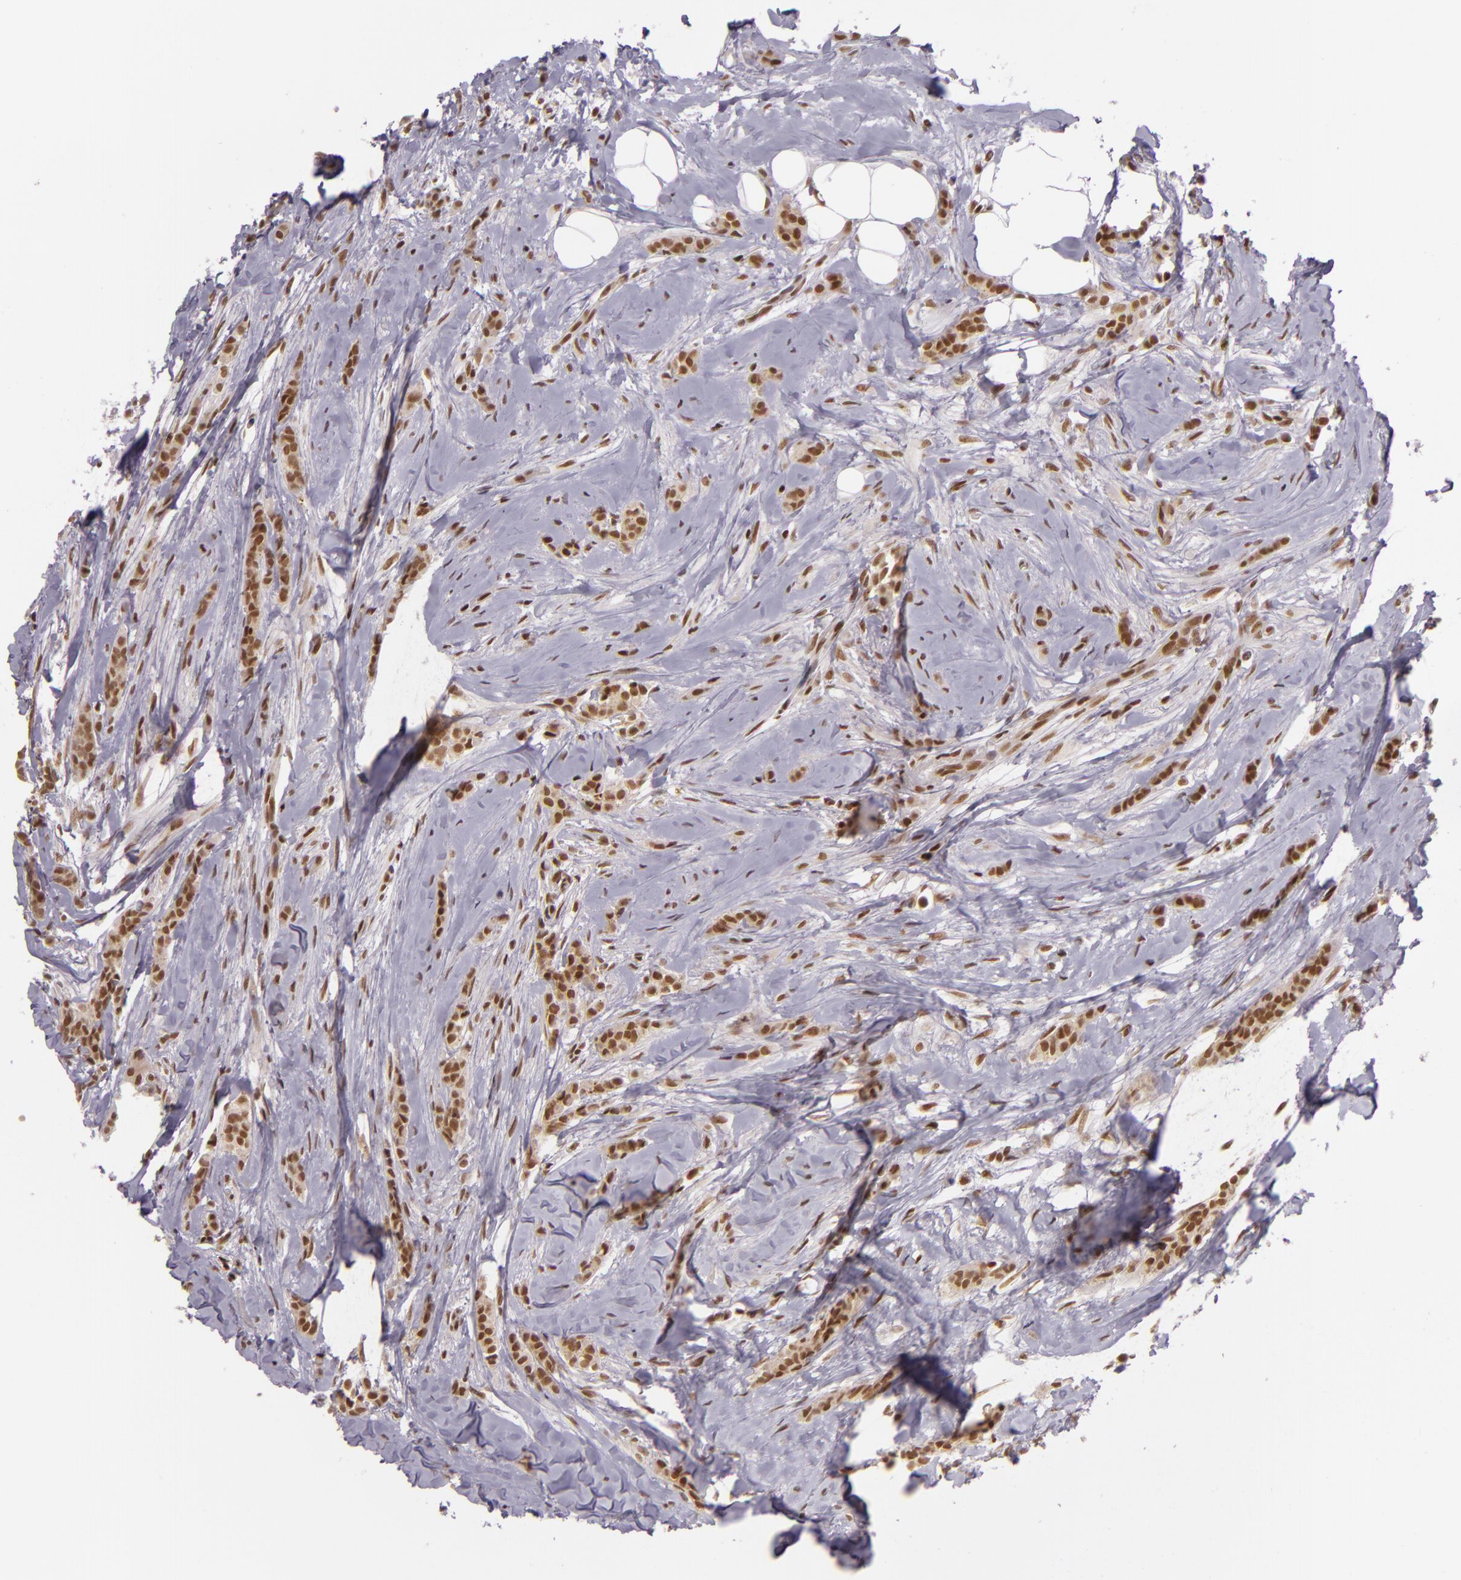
{"staining": {"intensity": "moderate", "quantity": ">75%", "location": "nuclear"}, "tissue": "breast cancer", "cell_type": "Tumor cells", "image_type": "cancer", "snomed": [{"axis": "morphology", "description": "Lobular carcinoma"}, {"axis": "topography", "description": "Breast"}], "caption": "Breast cancer stained with a protein marker demonstrates moderate staining in tumor cells.", "gene": "ZFX", "patient": {"sex": "female", "age": 56}}